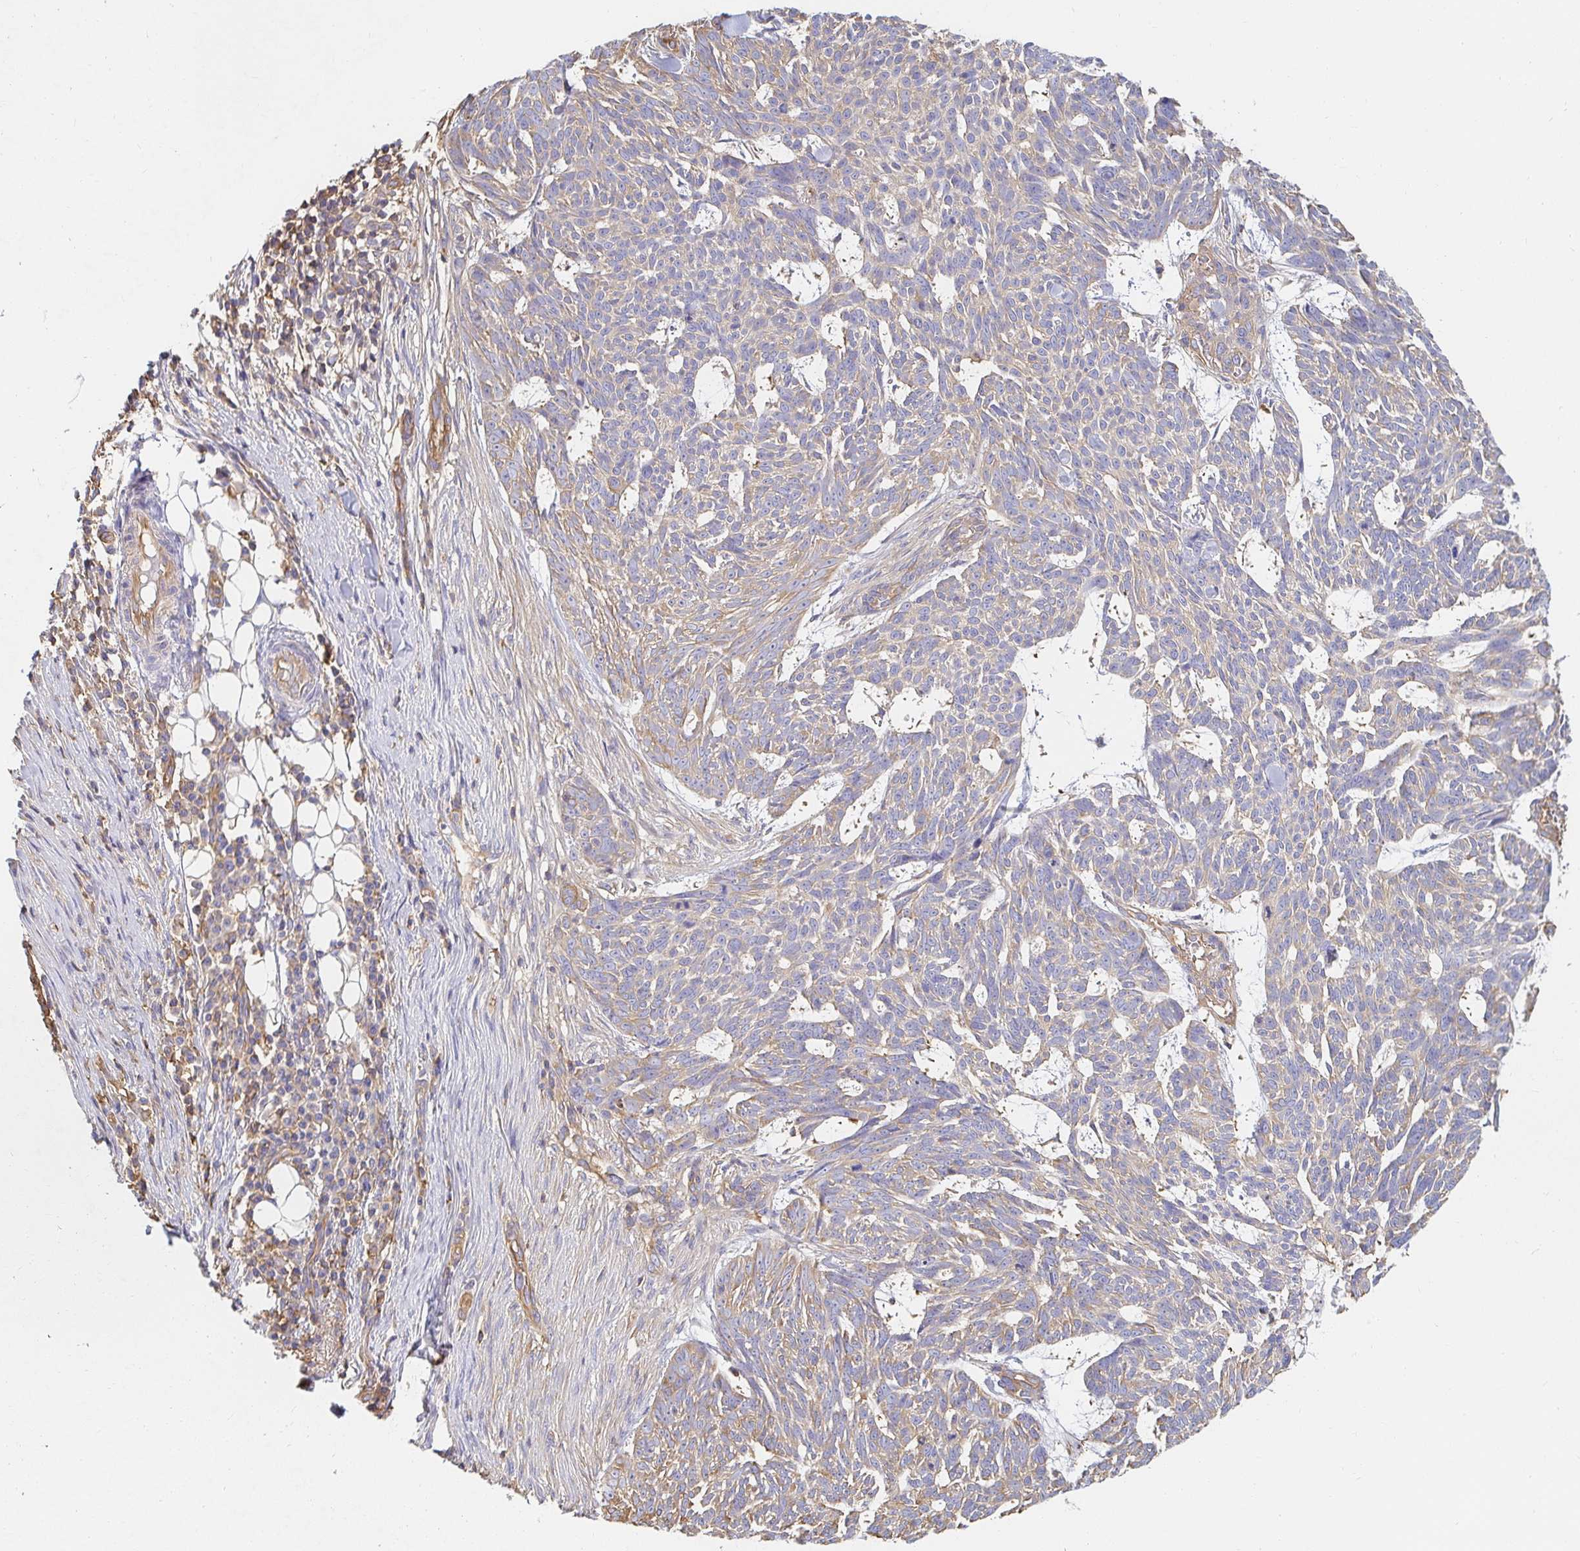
{"staining": {"intensity": "moderate", "quantity": "25%-75%", "location": "cytoplasmic/membranous"}, "tissue": "skin cancer", "cell_type": "Tumor cells", "image_type": "cancer", "snomed": [{"axis": "morphology", "description": "Basal cell carcinoma"}, {"axis": "topography", "description": "Skin"}], "caption": "Protein expression analysis of human skin cancer reveals moderate cytoplasmic/membranous expression in approximately 25%-75% of tumor cells.", "gene": "TSPAN19", "patient": {"sex": "female", "age": 93}}